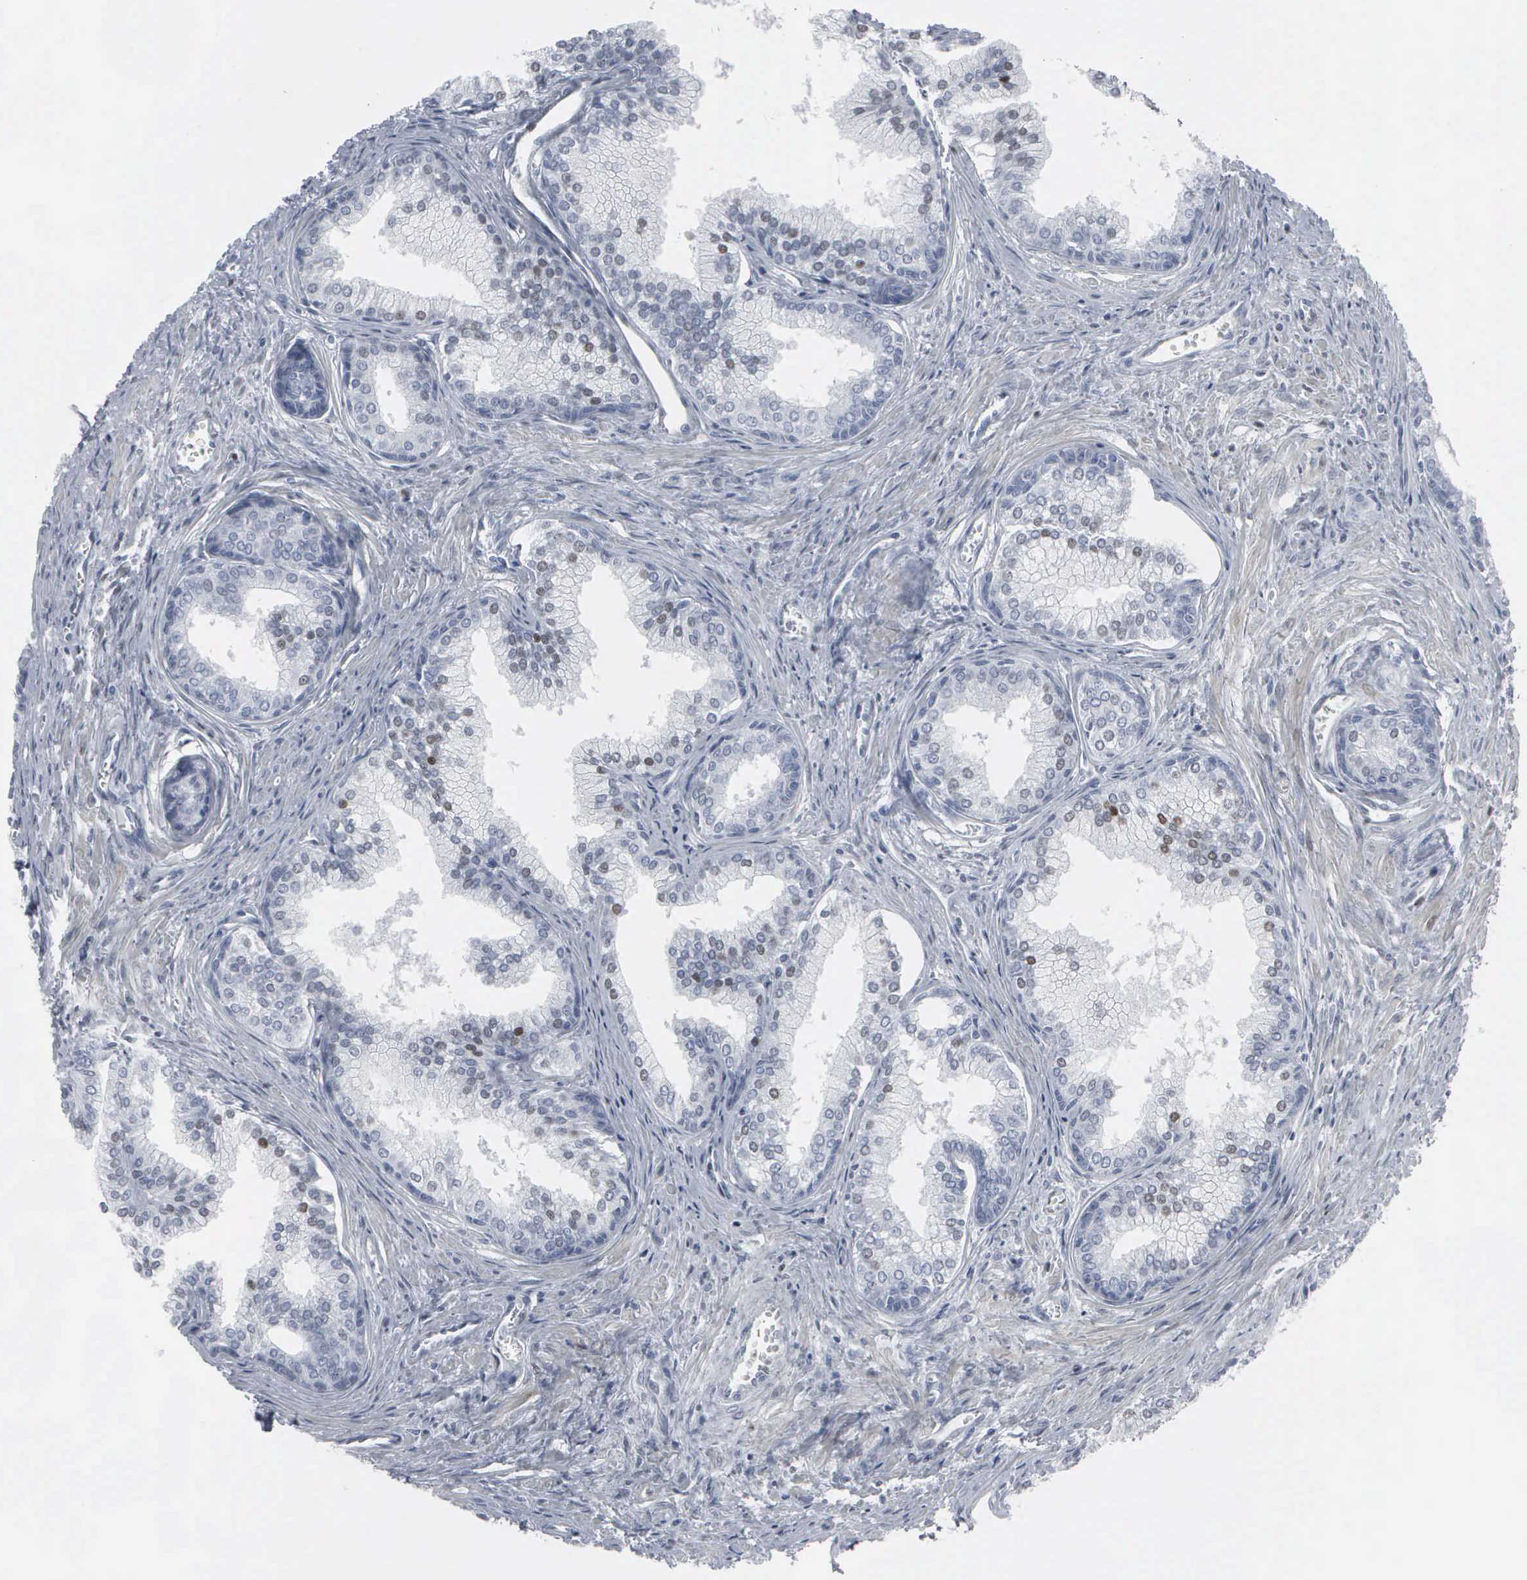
{"staining": {"intensity": "weak", "quantity": "<25%", "location": "nuclear"}, "tissue": "prostate", "cell_type": "Glandular cells", "image_type": "normal", "snomed": [{"axis": "morphology", "description": "Normal tissue, NOS"}, {"axis": "topography", "description": "Prostate"}], "caption": "This is a image of IHC staining of benign prostate, which shows no staining in glandular cells. Nuclei are stained in blue.", "gene": "CCND3", "patient": {"sex": "male", "age": 68}}